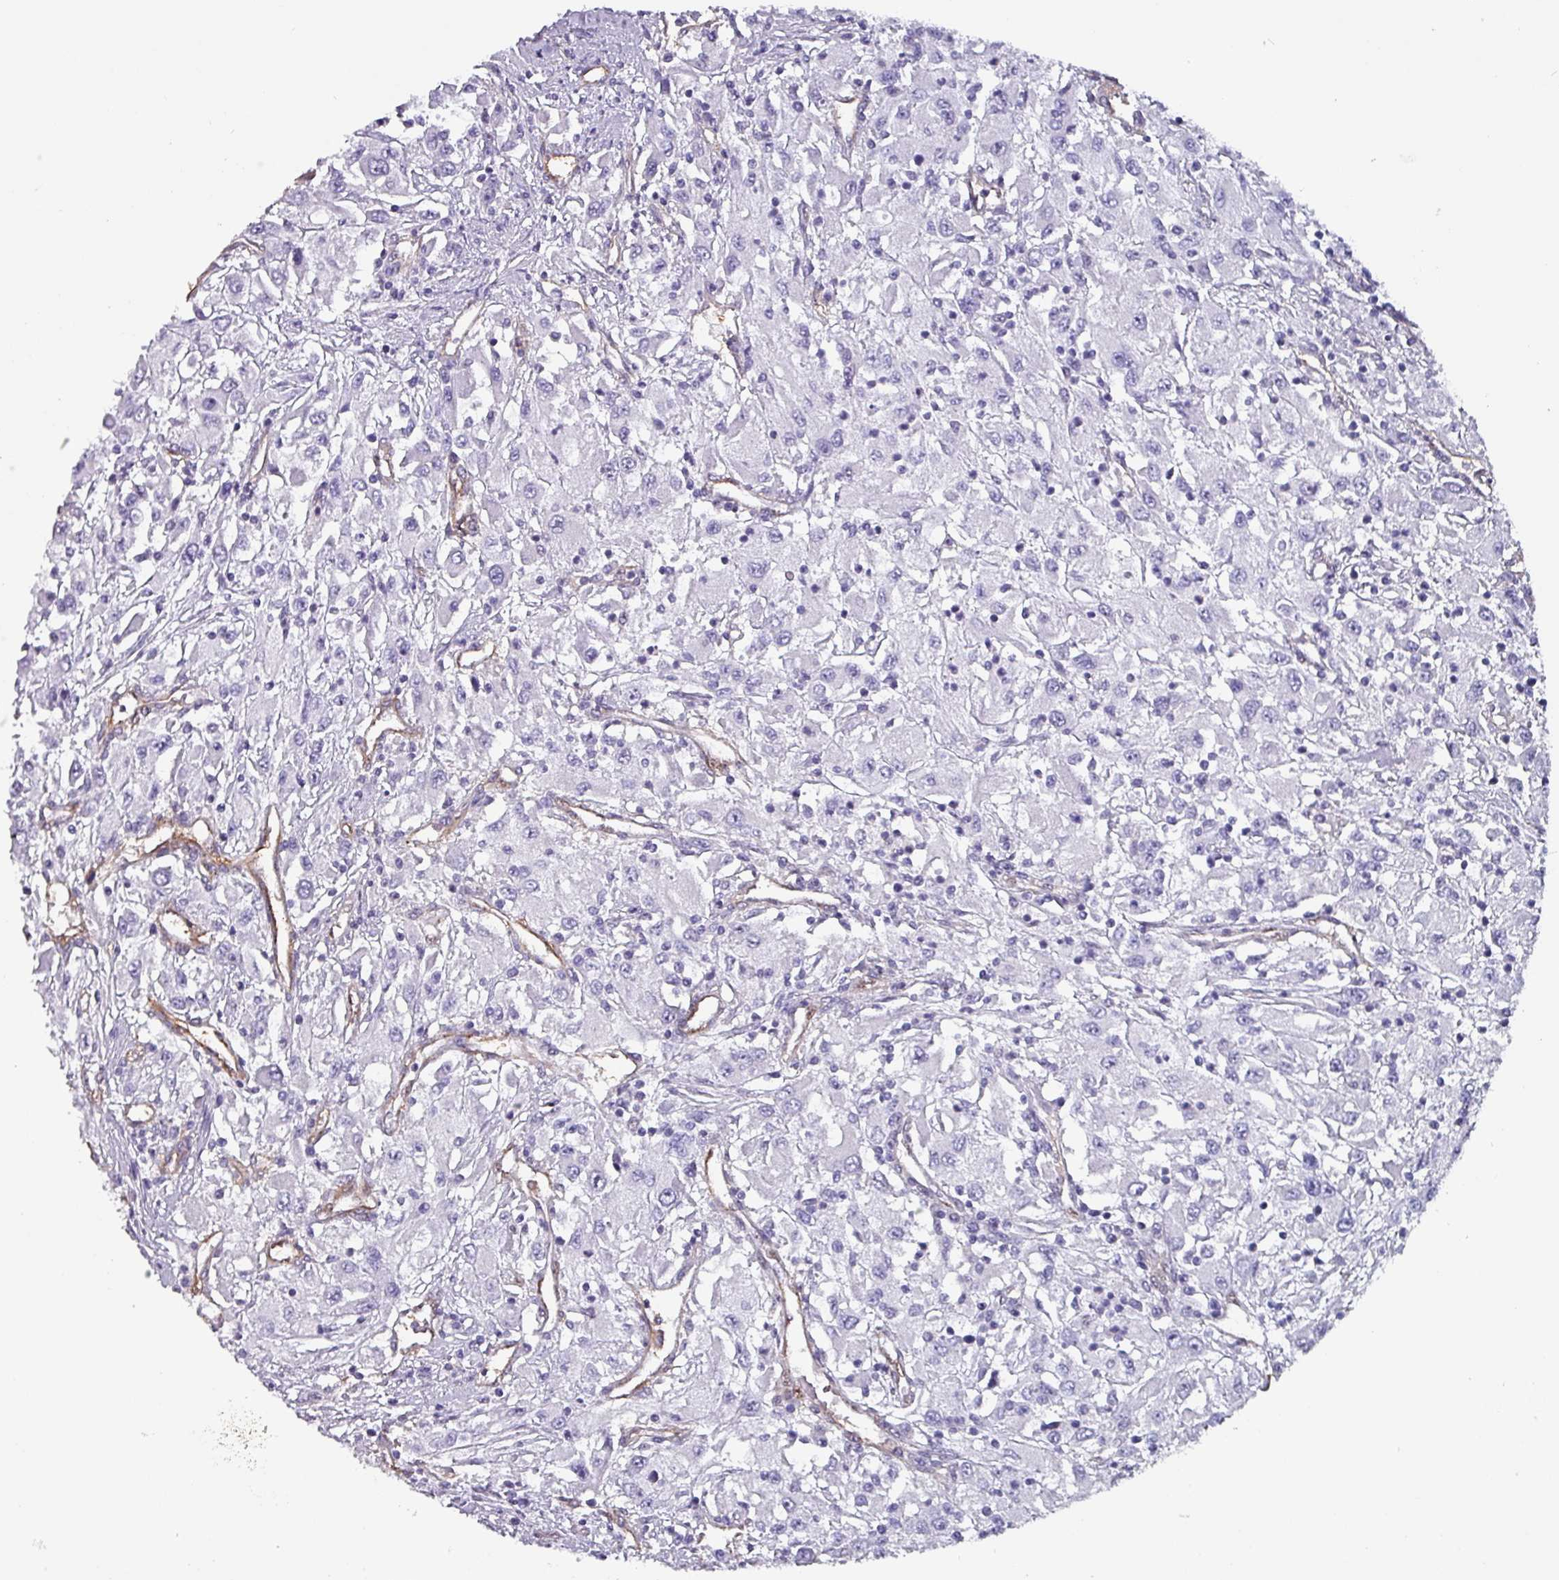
{"staining": {"intensity": "negative", "quantity": "none", "location": "none"}, "tissue": "renal cancer", "cell_type": "Tumor cells", "image_type": "cancer", "snomed": [{"axis": "morphology", "description": "Adenocarcinoma, NOS"}, {"axis": "topography", "description": "Kidney"}], "caption": "A micrograph of human renal cancer (adenocarcinoma) is negative for staining in tumor cells.", "gene": "ZNF816-ZNF321P", "patient": {"sex": "female", "age": 67}}